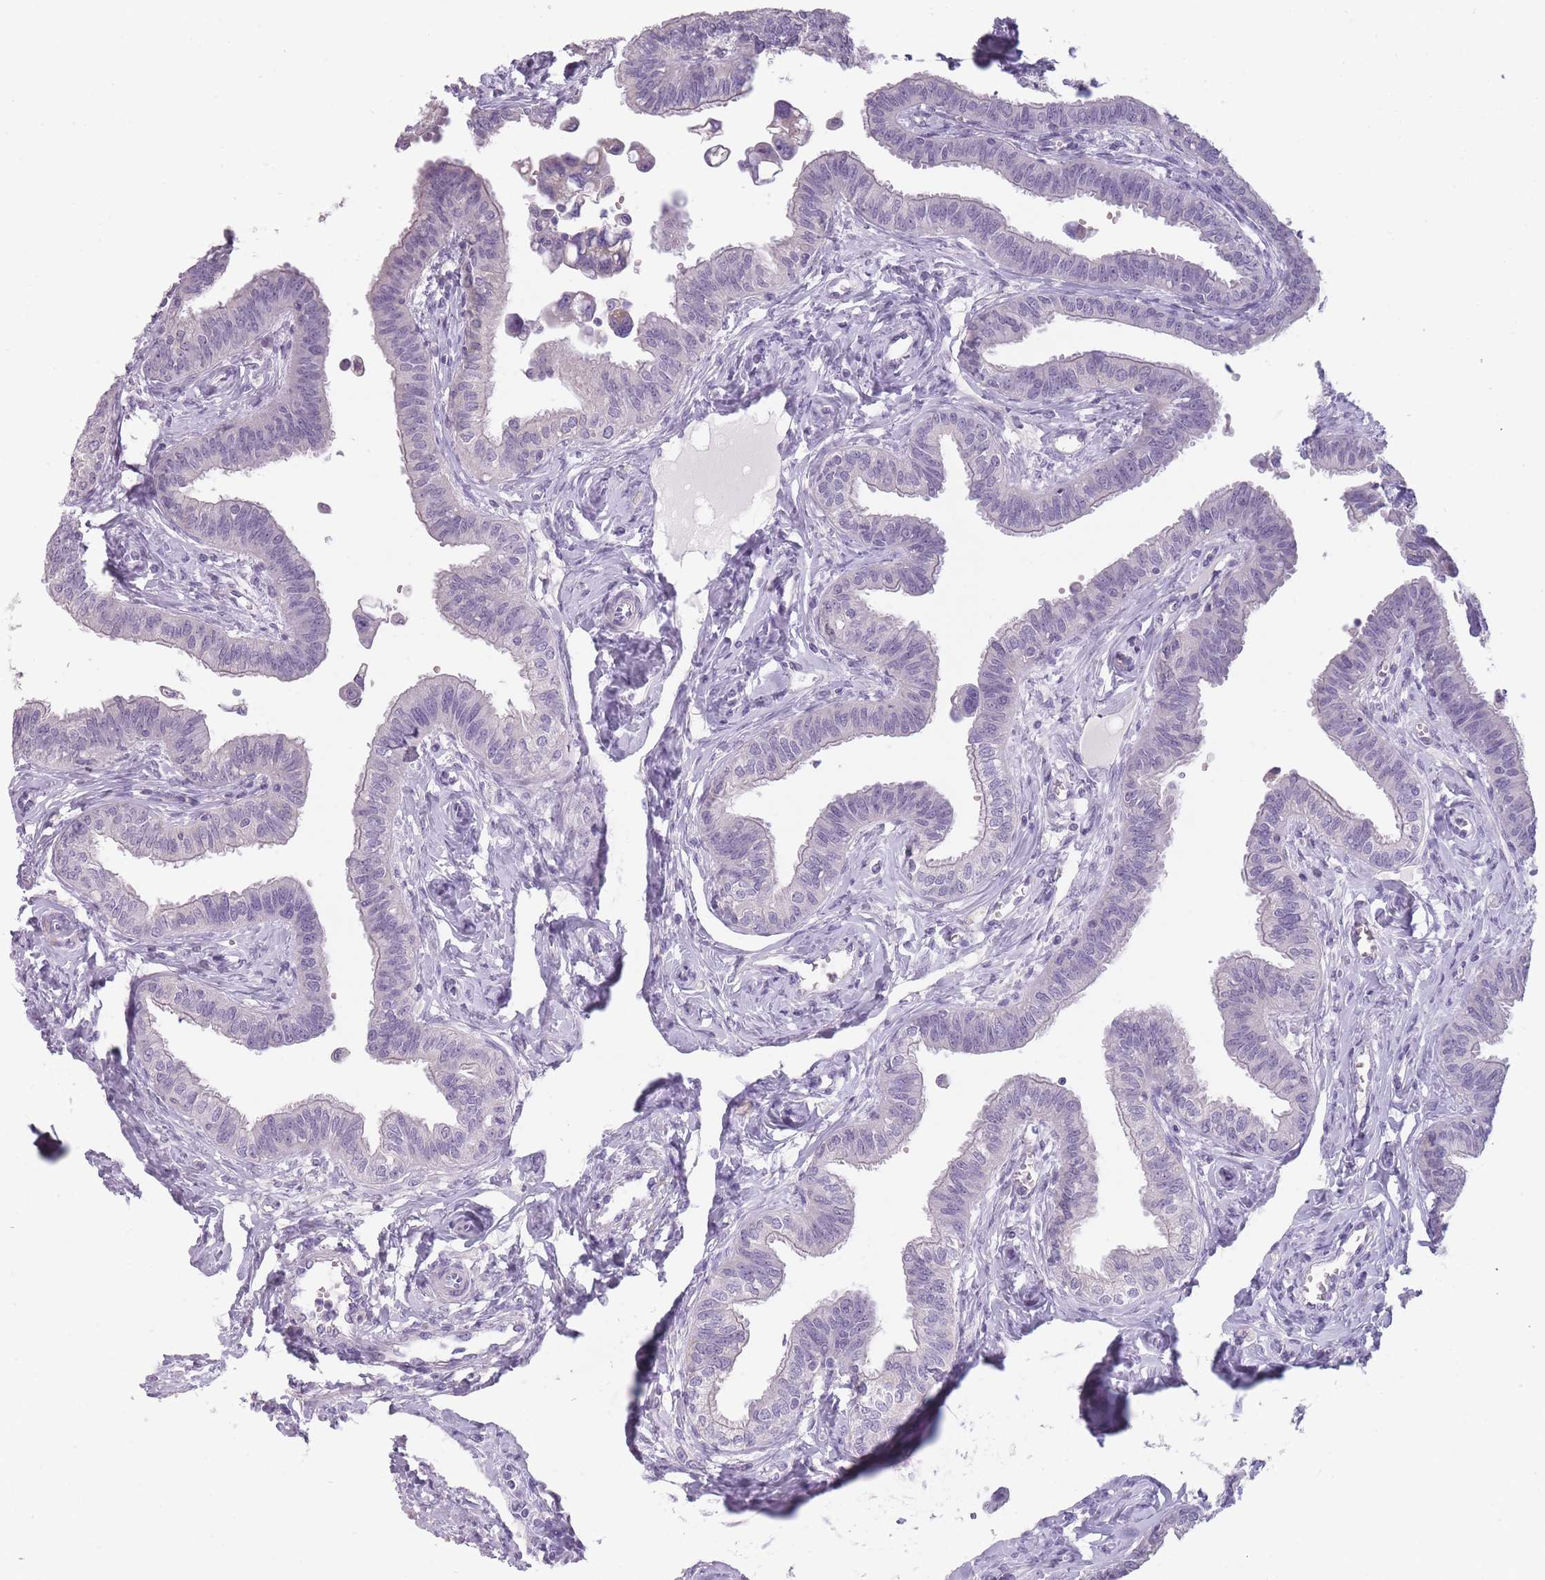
{"staining": {"intensity": "negative", "quantity": "none", "location": "none"}, "tissue": "fallopian tube", "cell_type": "Glandular cells", "image_type": "normal", "snomed": [{"axis": "morphology", "description": "Normal tissue, NOS"}, {"axis": "morphology", "description": "Carcinoma, NOS"}, {"axis": "topography", "description": "Fallopian tube"}, {"axis": "topography", "description": "Ovary"}], "caption": "High magnification brightfield microscopy of unremarkable fallopian tube stained with DAB (3,3'-diaminobenzidine) (brown) and counterstained with hematoxylin (blue): glandular cells show no significant positivity. Brightfield microscopy of immunohistochemistry (IHC) stained with DAB (brown) and hematoxylin (blue), captured at high magnification.", "gene": "TMEM236", "patient": {"sex": "female", "age": 59}}